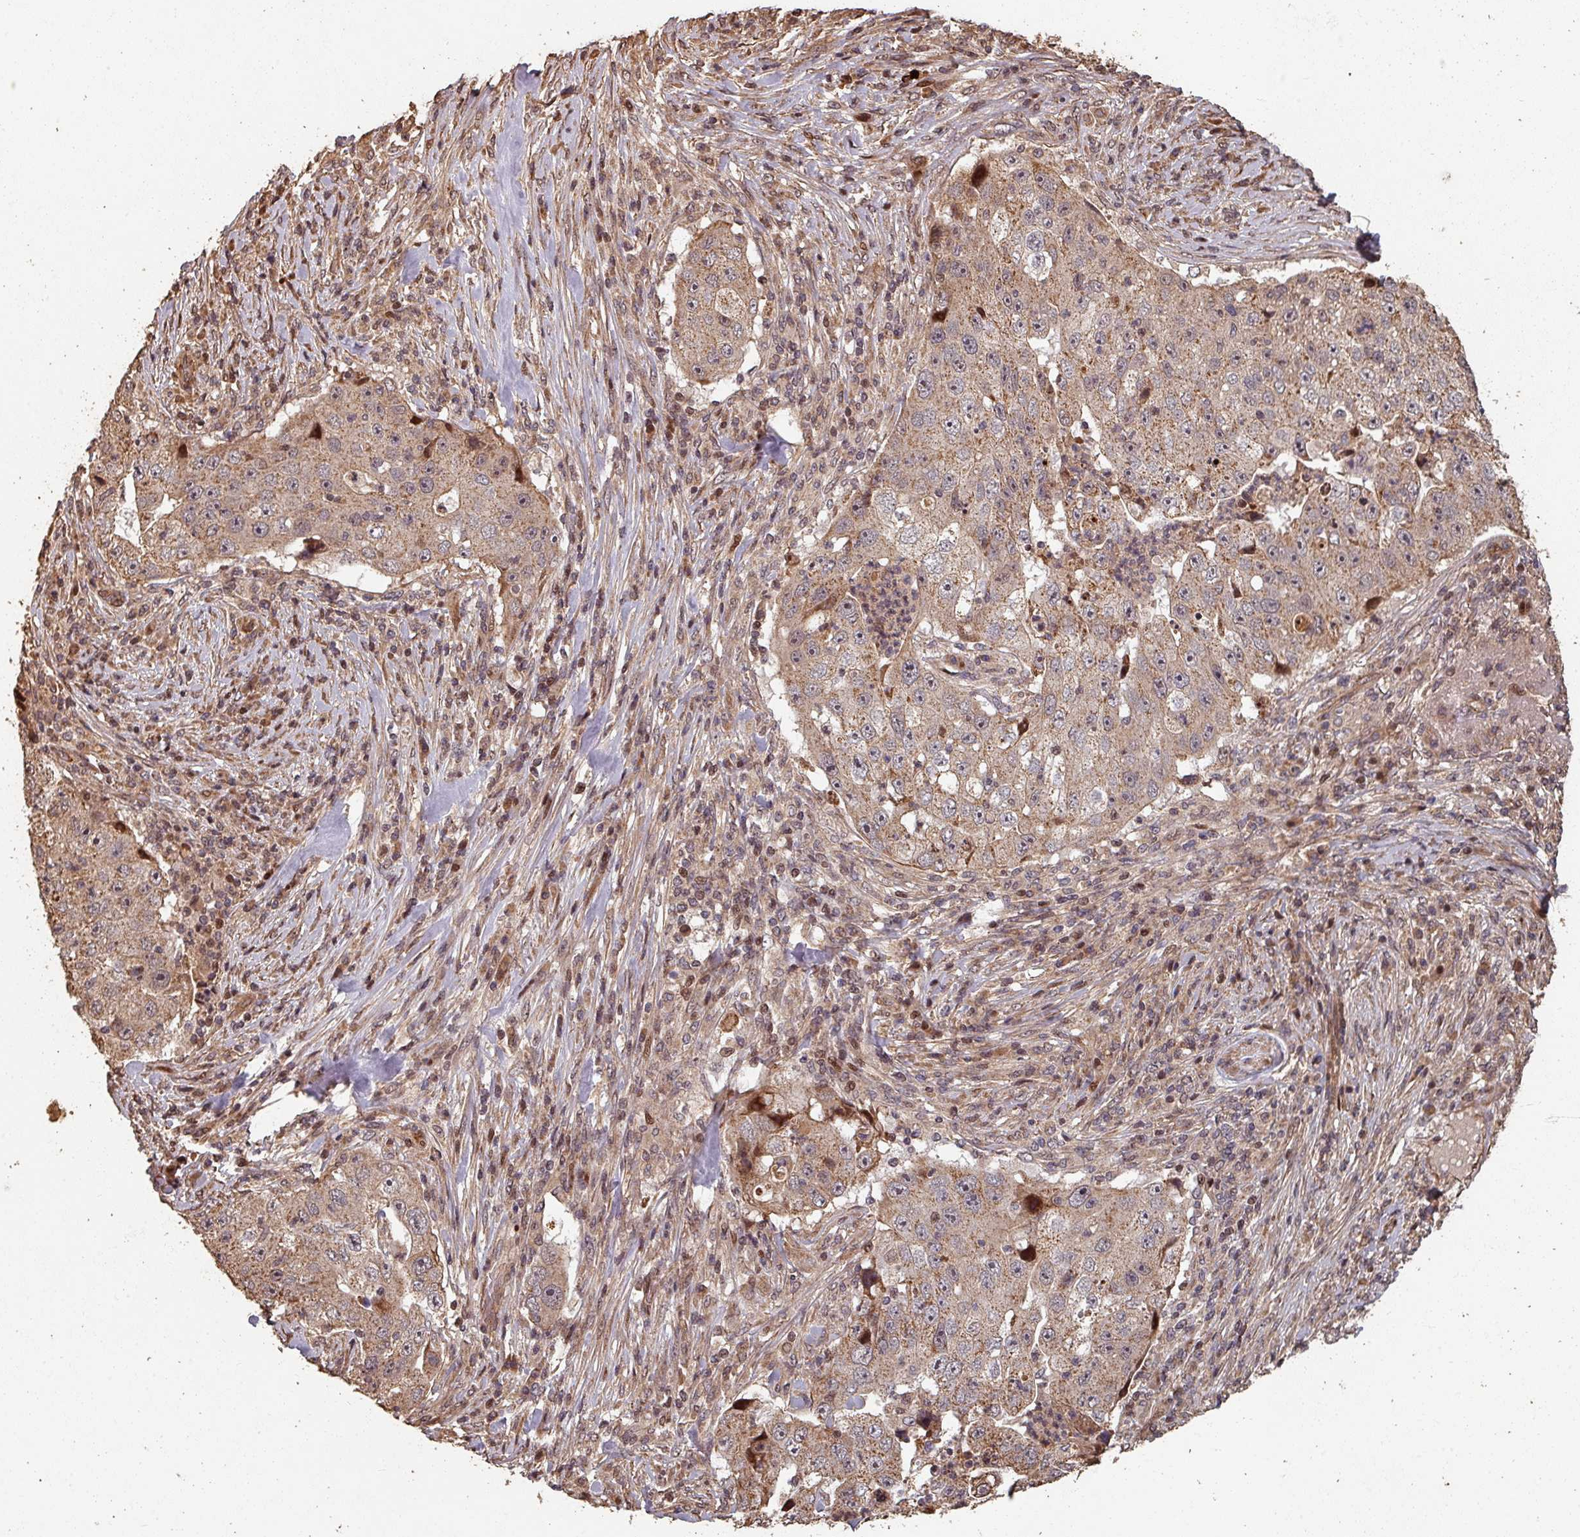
{"staining": {"intensity": "moderate", "quantity": ">75%", "location": "cytoplasmic/membranous"}, "tissue": "lung cancer", "cell_type": "Tumor cells", "image_type": "cancer", "snomed": [{"axis": "morphology", "description": "Squamous cell carcinoma, NOS"}, {"axis": "topography", "description": "Lung"}], "caption": "IHC photomicrograph of human lung cancer (squamous cell carcinoma) stained for a protein (brown), which shows medium levels of moderate cytoplasmic/membranous positivity in about >75% of tumor cells.", "gene": "EID1", "patient": {"sex": "male", "age": 64}}